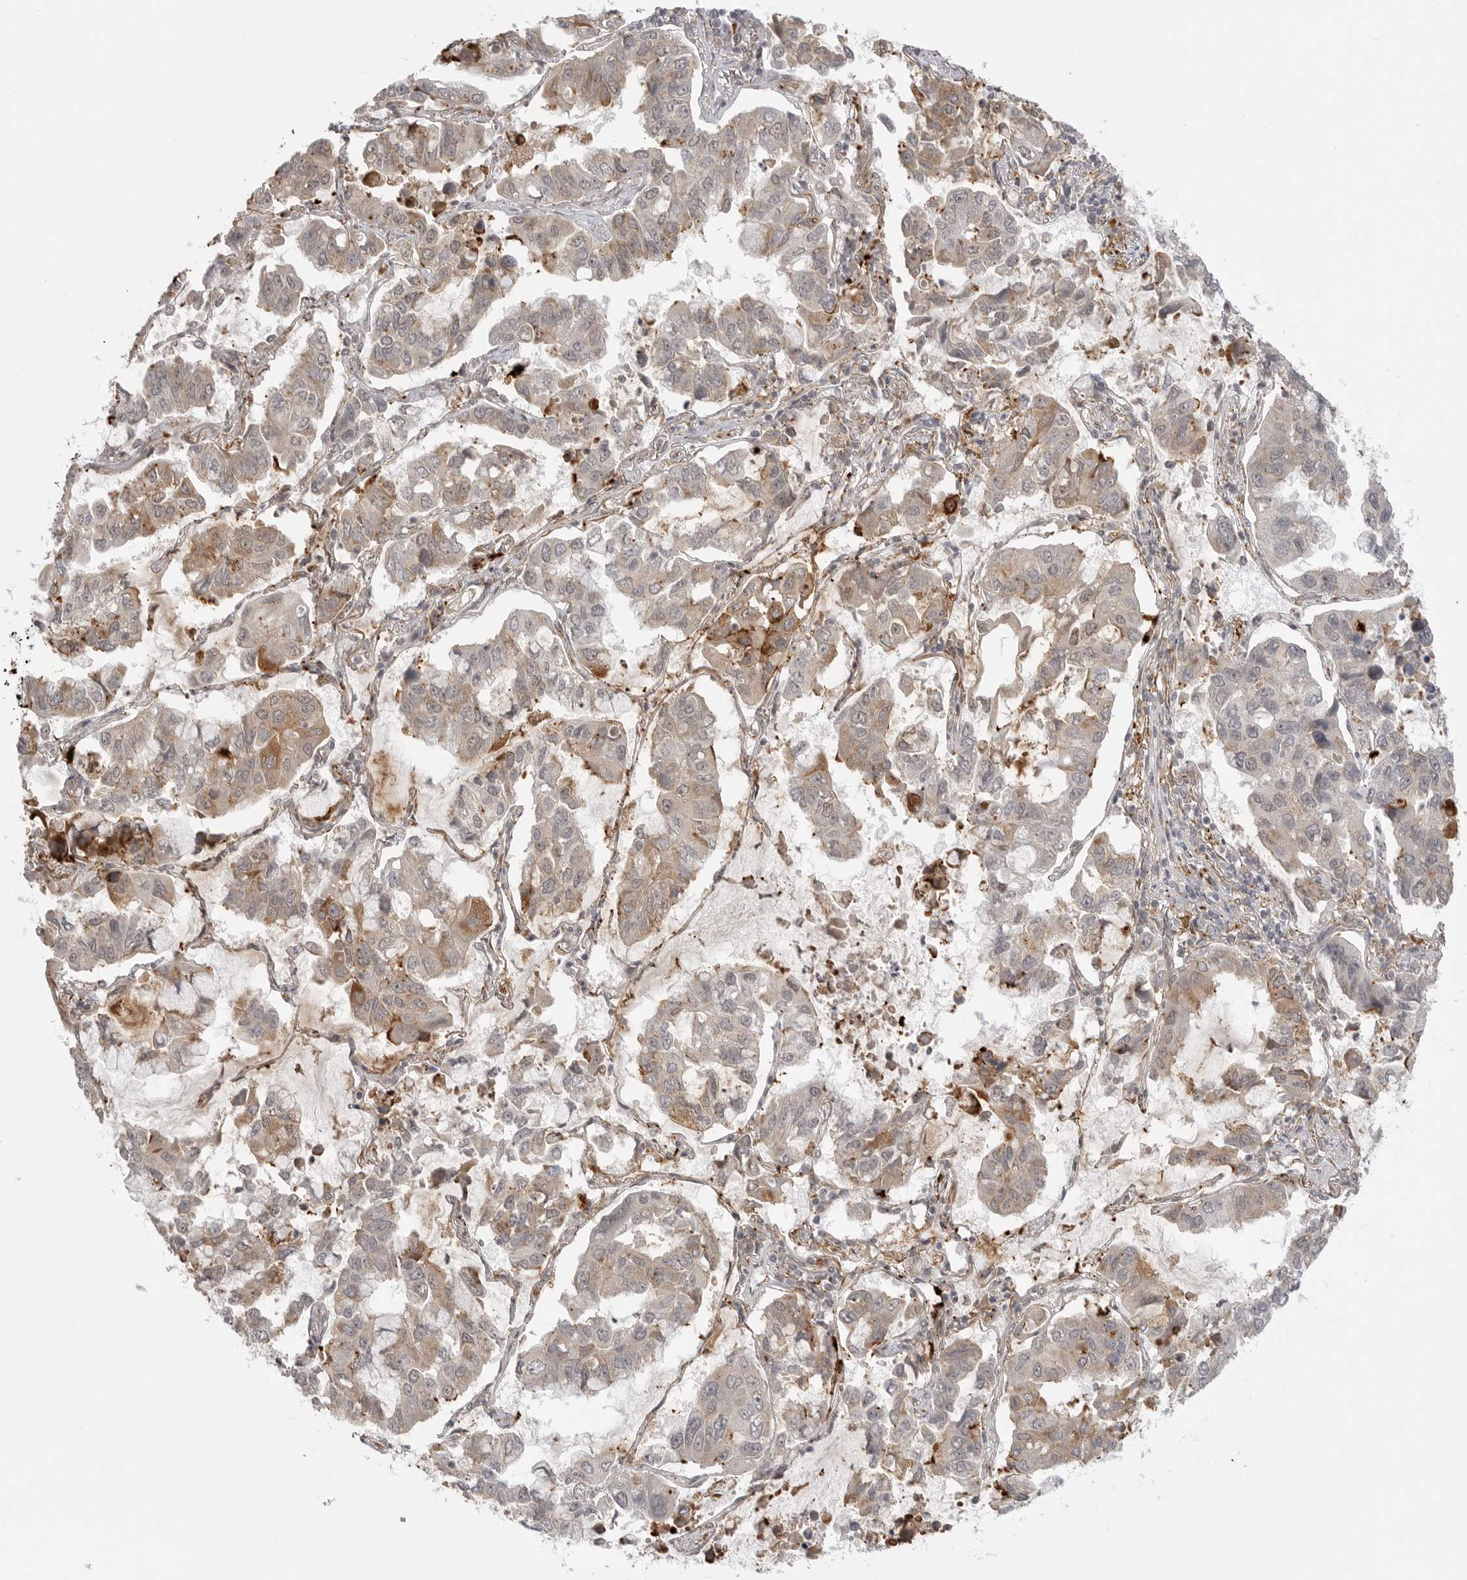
{"staining": {"intensity": "weak", "quantity": "25%-75%", "location": "cytoplasmic/membranous"}, "tissue": "lung cancer", "cell_type": "Tumor cells", "image_type": "cancer", "snomed": [{"axis": "morphology", "description": "Adenocarcinoma, NOS"}, {"axis": "topography", "description": "Lung"}], "caption": "Brown immunohistochemical staining in human lung cancer (adenocarcinoma) shows weak cytoplasmic/membranous expression in approximately 25%-75% of tumor cells.", "gene": "KALRN", "patient": {"sex": "male", "age": 64}}